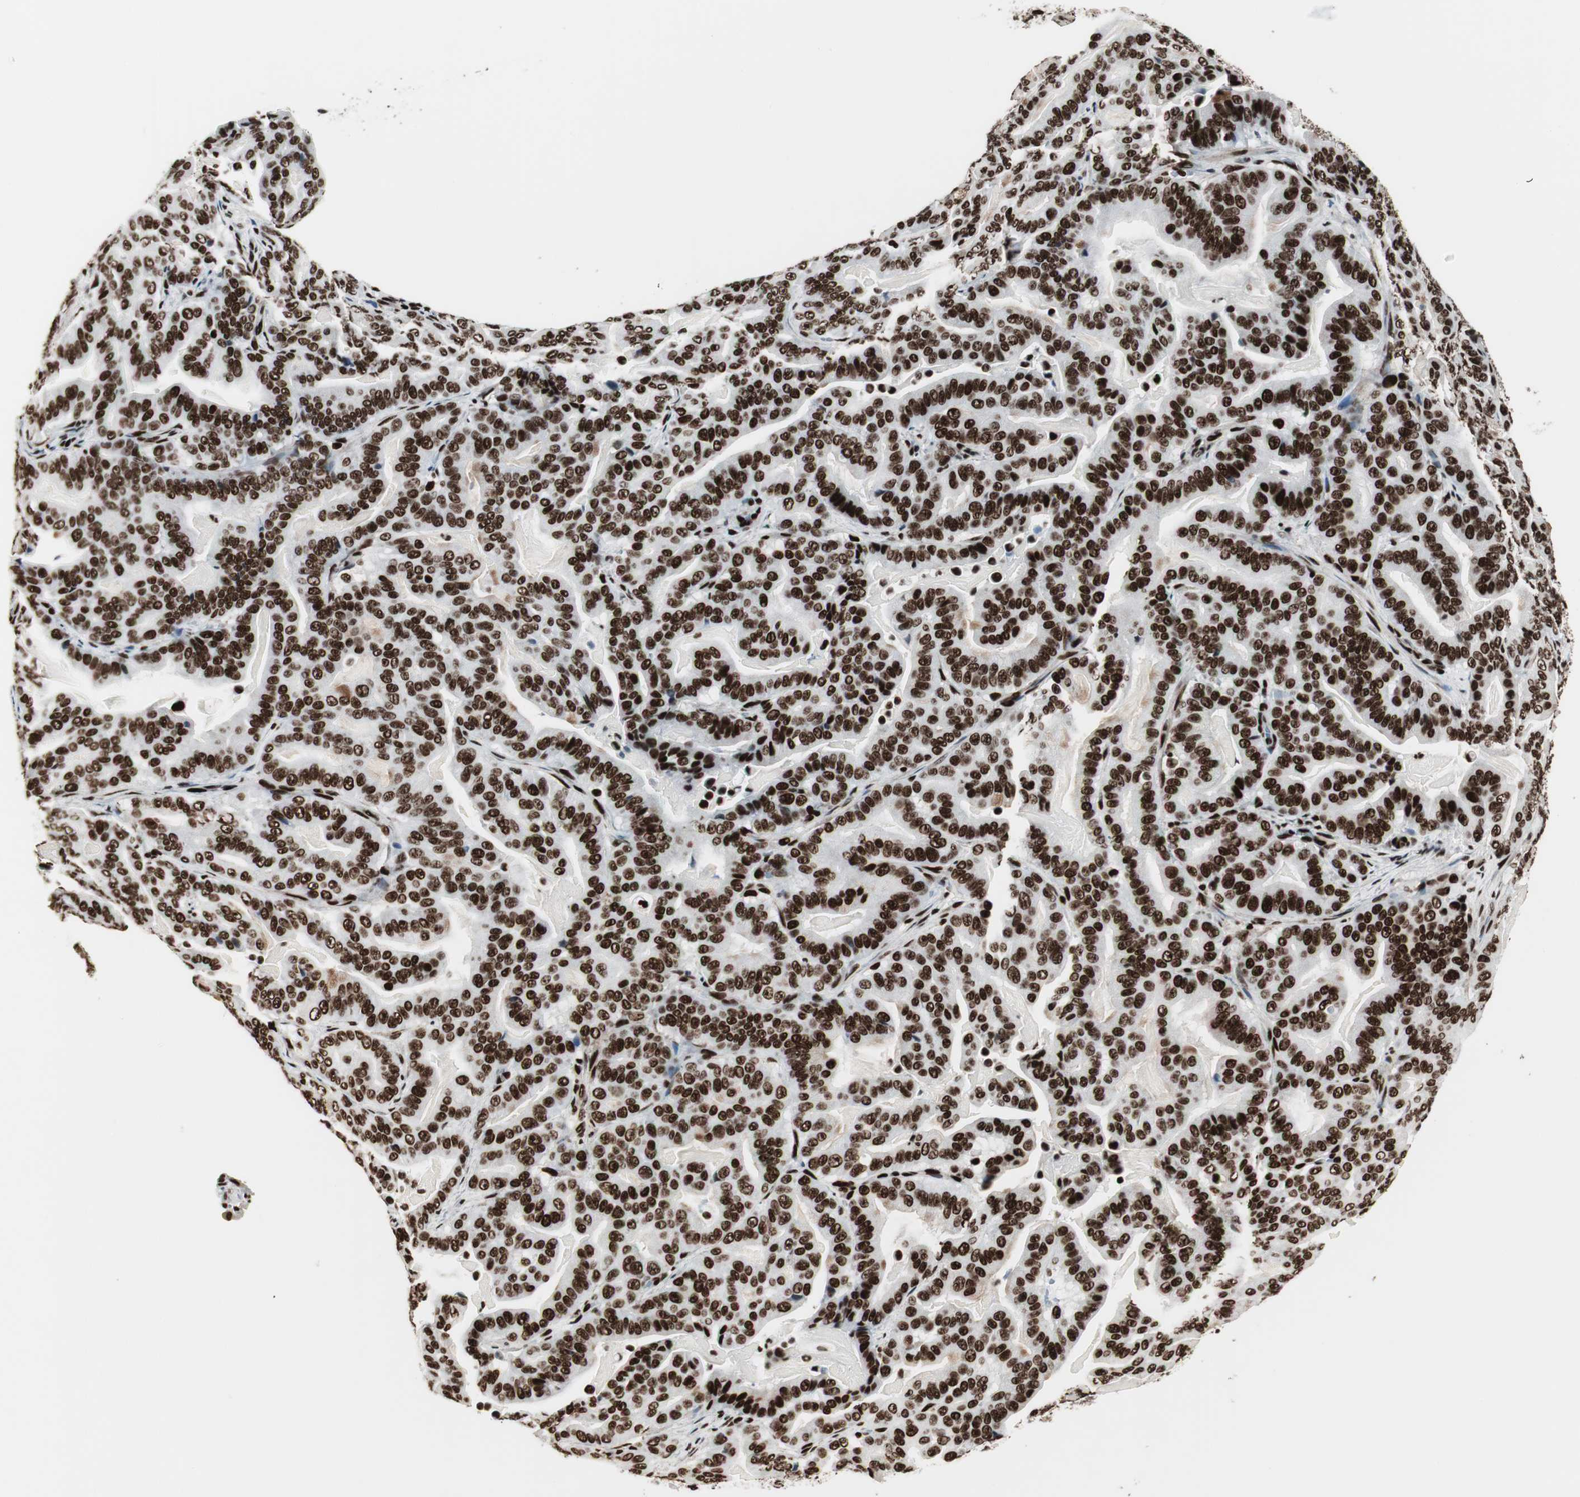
{"staining": {"intensity": "strong", "quantity": ">75%", "location": "nuclear"}, "tissue": "pancreatic cancer", "cell_type": "Tumor cells", "image_type": "cancer", "snomed": [{"axis": "morphology", "description": "Adenocarcinoma, NOS"}, {"axis": "topography", "description": "Pancreas"}], "caption": "This histopathology image displays immunohistochemistry staining of human pancreatic adenocarcinoma, with high strong nuclear expression in about >75% of tumor cells.", "gene": "MTA2", "patient": {"sex": "male", "age": 63}}